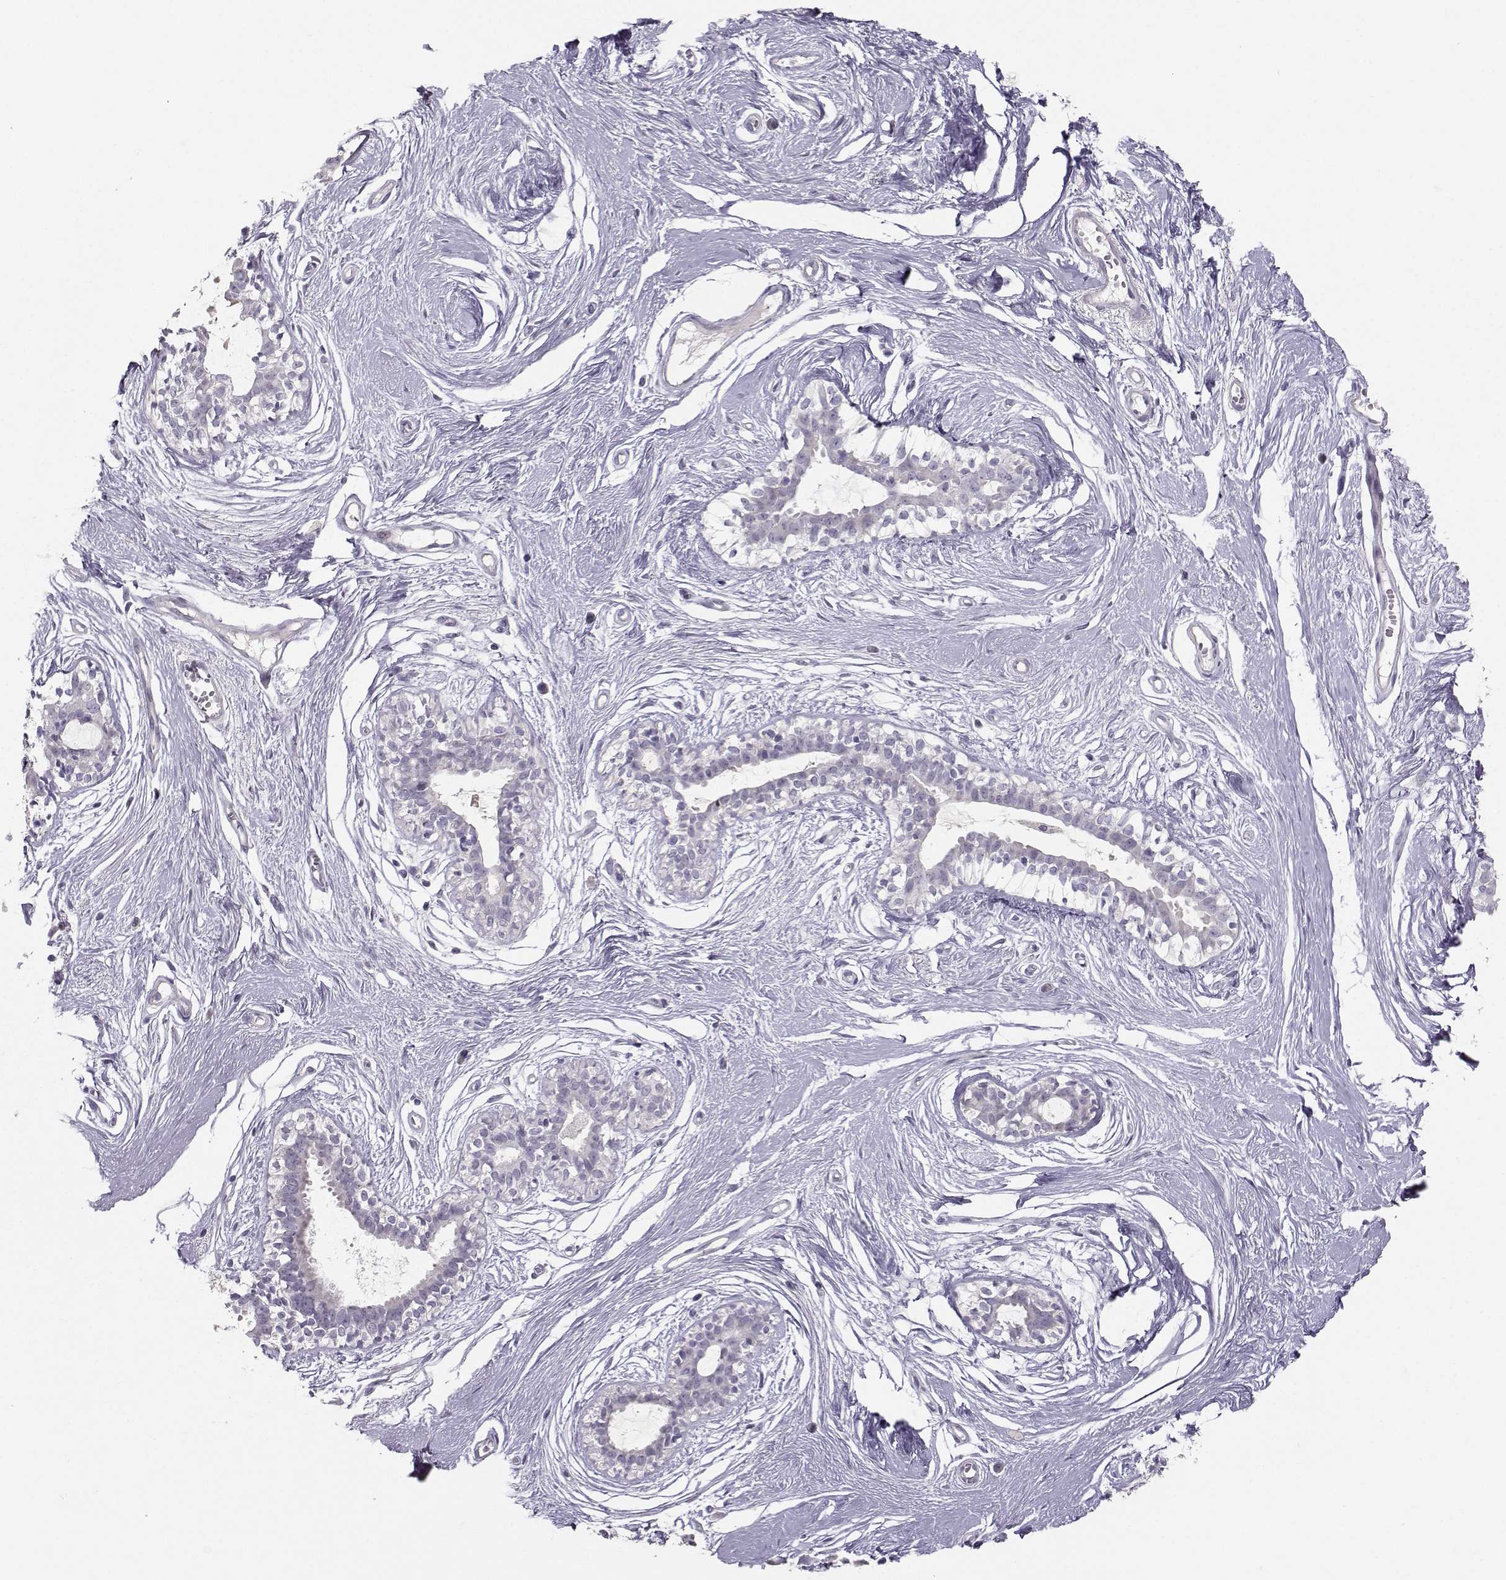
{"staining": {"intensity": "negative", "quantity": "none", "location": "none"}, "tissue": "breast", "cell_type": "Adipocytes", "image_type": "normal", "snomed": [{"axis": "morphology", "description": "Normal tissue, NOS"}, {"axis": "topography", "description": "Breast"}], "caption": "The image displays no staining of adipocytes in normal breast.", "gene": "PKP2", "patient": {"sex": "female", "age": 49}}